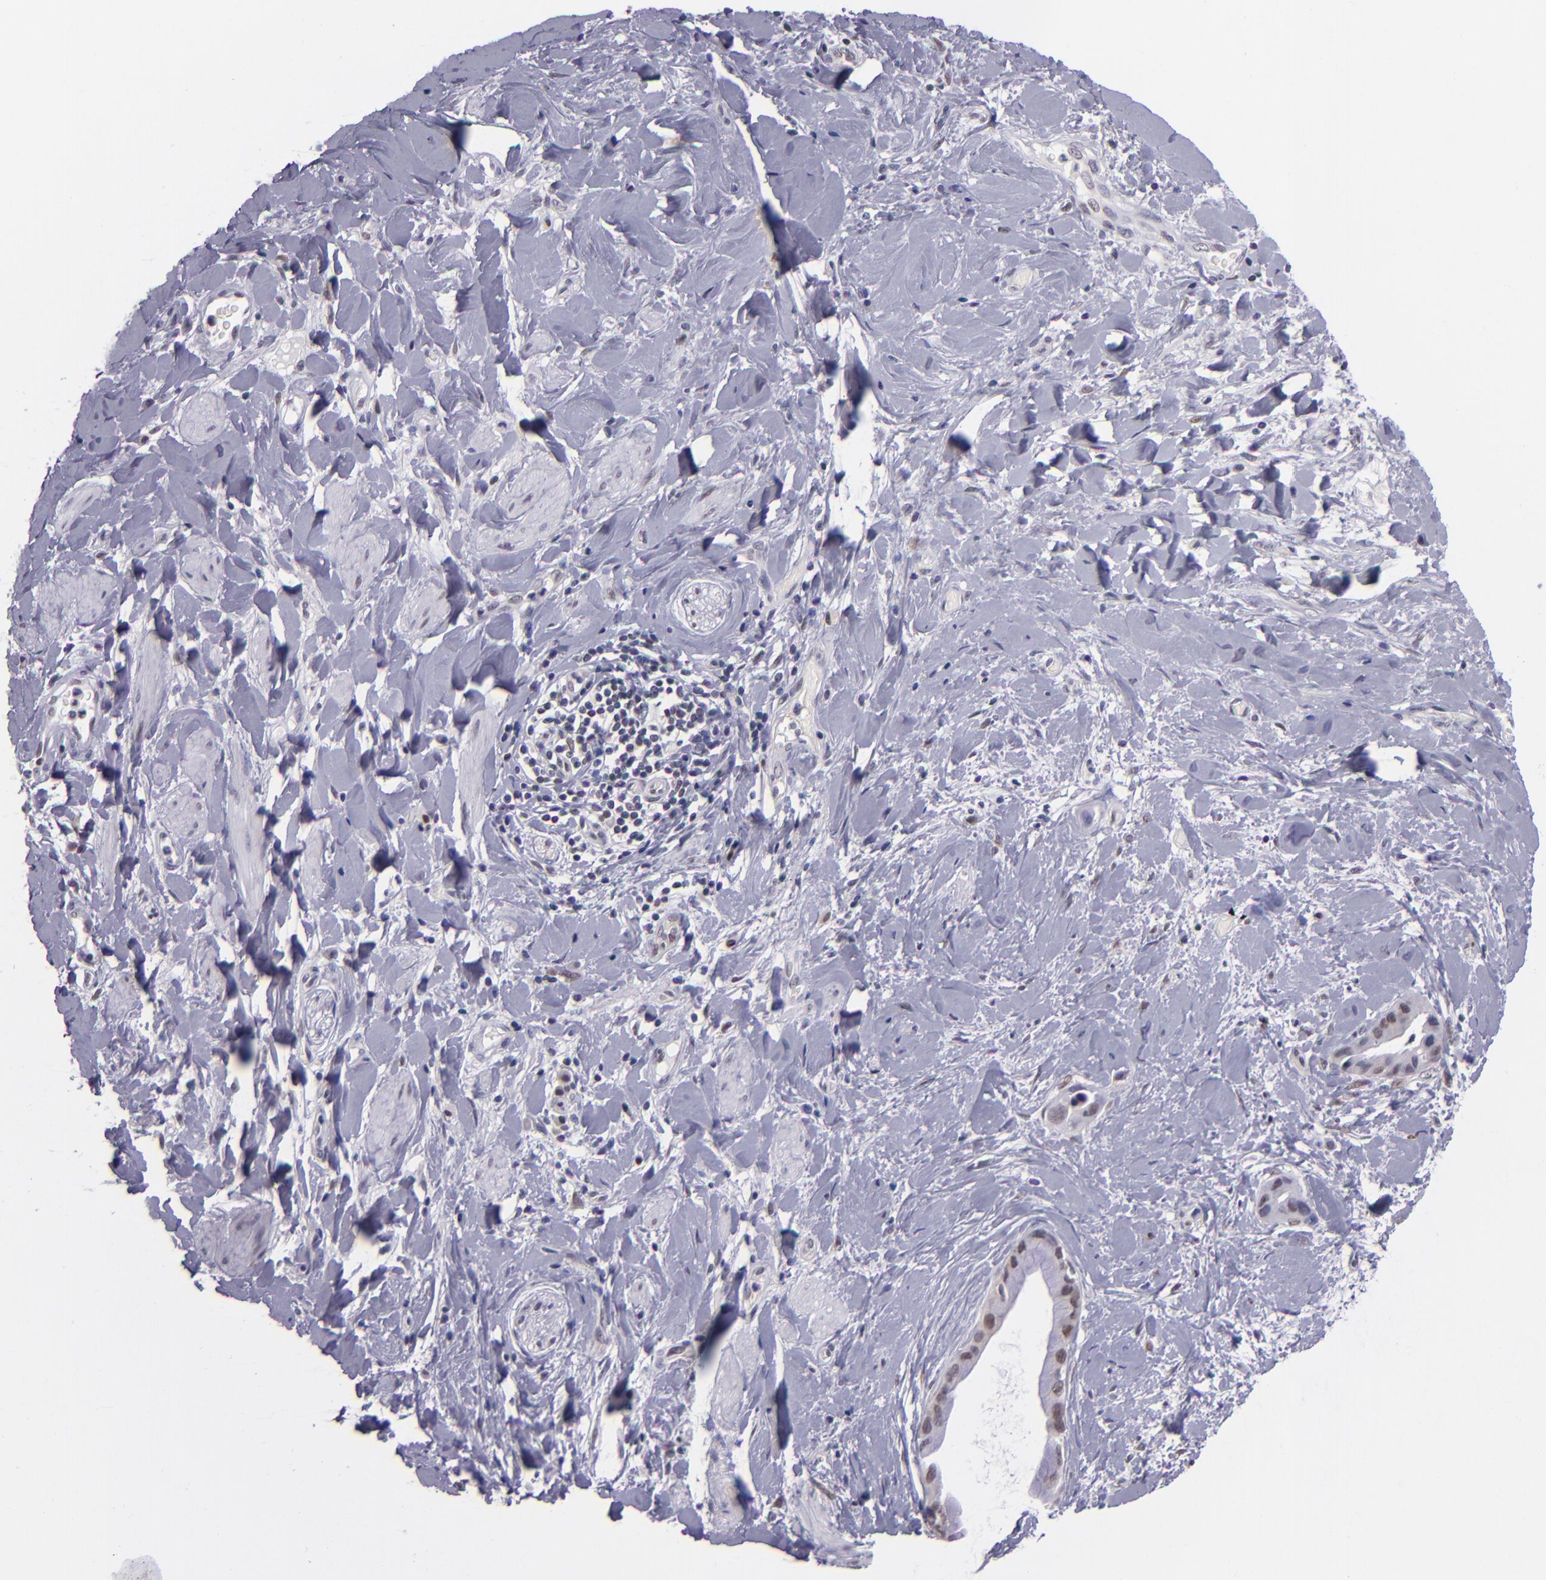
{"staining": {"intensity": "weak", "quantity": "25%-75%", "location": "nuclear"}, "tissue": "liver cancer", "cell_type": "Tumor cells", "image_type": "cancer", "snomed": [{"axis": "morphology", "description": "Cholangiocarcinoma"}, {"axis": "topography", "description": "Liver"}], "caption": "Protein staining by immunohistochemistry (IHC) demonstrates weak nuclear positivity in about 25%-75% of tumor cells in liver cancer (cholangiocarcinoma).", "gene": "BAG1", "patient": {"sex": "female", "age": 65}}